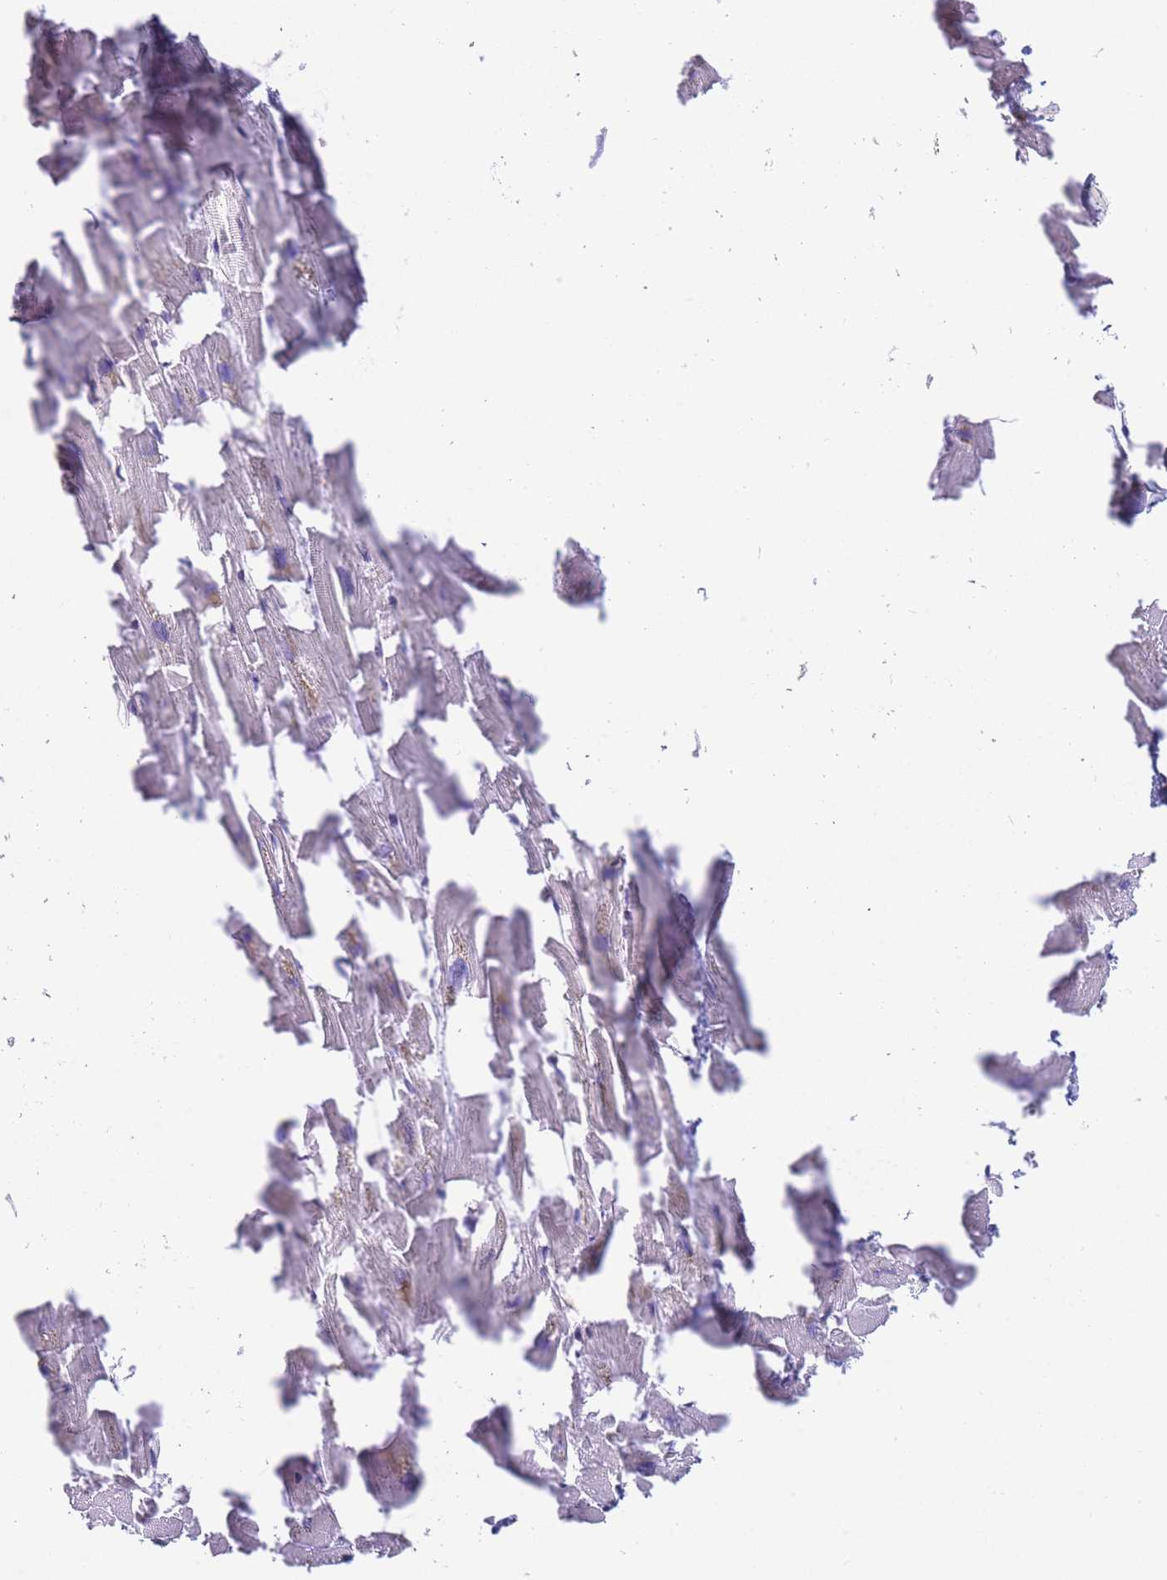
{"staining": {"intensity": "moderate", "quantity": "<25%", "location": "nuclear"}, "tissue": "heart muscle", "cell_type": "Cardiomyocytes", "image_type": "normal", "snomed": [{"axis": "morphology", "description": "Normal tissue, NOS"}, {"axis": "topography", "description": "Heart"}], "caption": "A histopathology image of human heart muscle stained for a protein shows moderate nuclear brown staining in cardiomyocytes. The staining is performed using DAB (3,3'-diaminobenzidine) brown chromogen to label protein expression. The nuclei are counter-stained blue using hematoxylin.", "gene": "NSFL1C", "patient": {"sex": "female", "age": 64}}